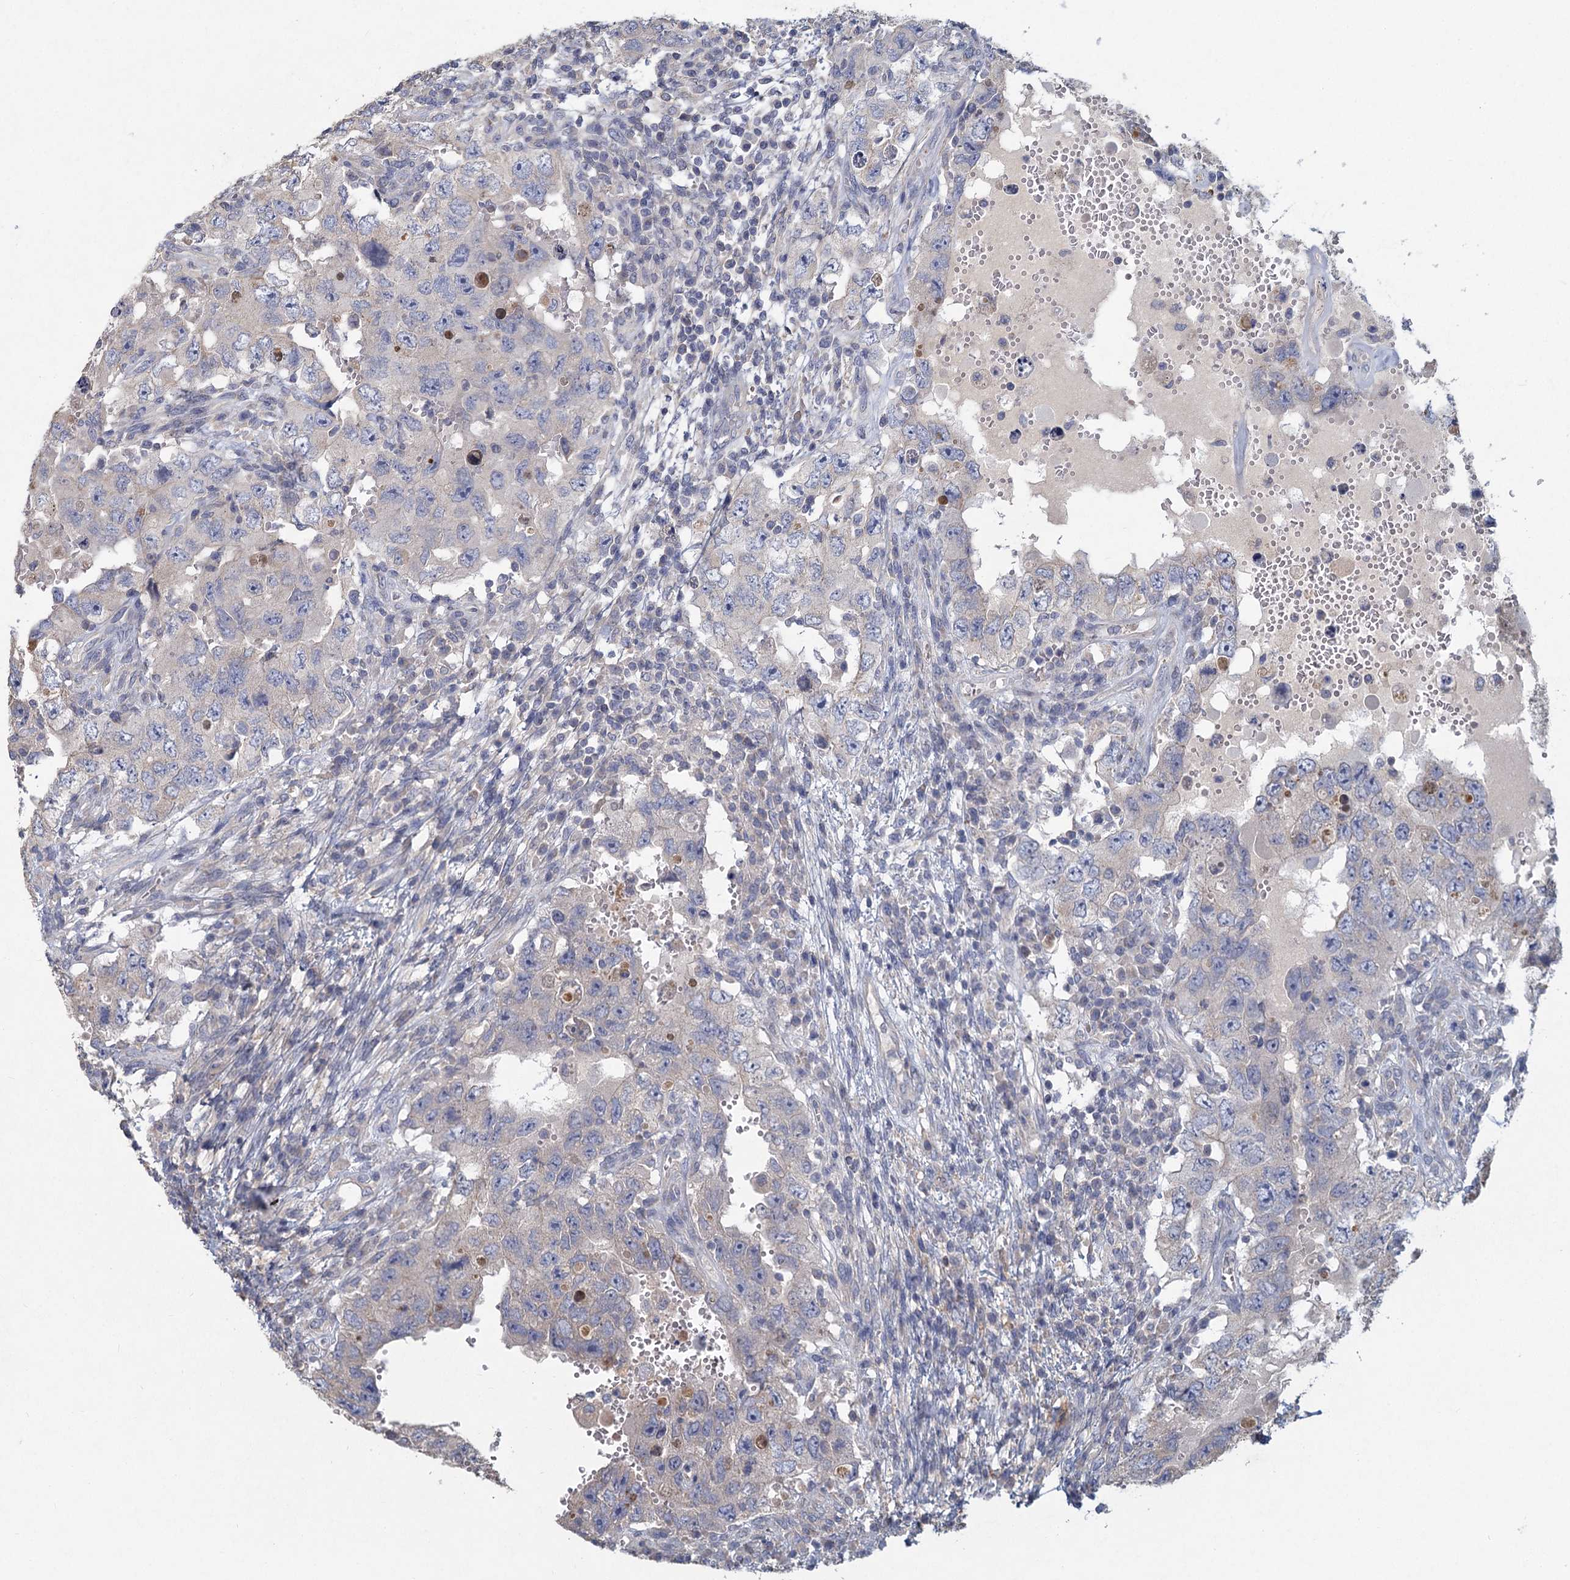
{"staining": {"intensity": "negative", "quantity": "none", "location": "none"}, "tissue": "testis cancer", "cell_type": "Tumor cells", "image_type": "cancer", "snomed": [{"axis": "morphology", "description": "Carcinoma, Embryonal, NOS"}, {"axis": "topography", "description": "Testis"}], "caption": "Testis embryonal carcinoma was stained to show a protein in brown. There is no significant staining in tumor cells.", "gene": "HES2", "patient": {"sex": "male", "age": 26}}